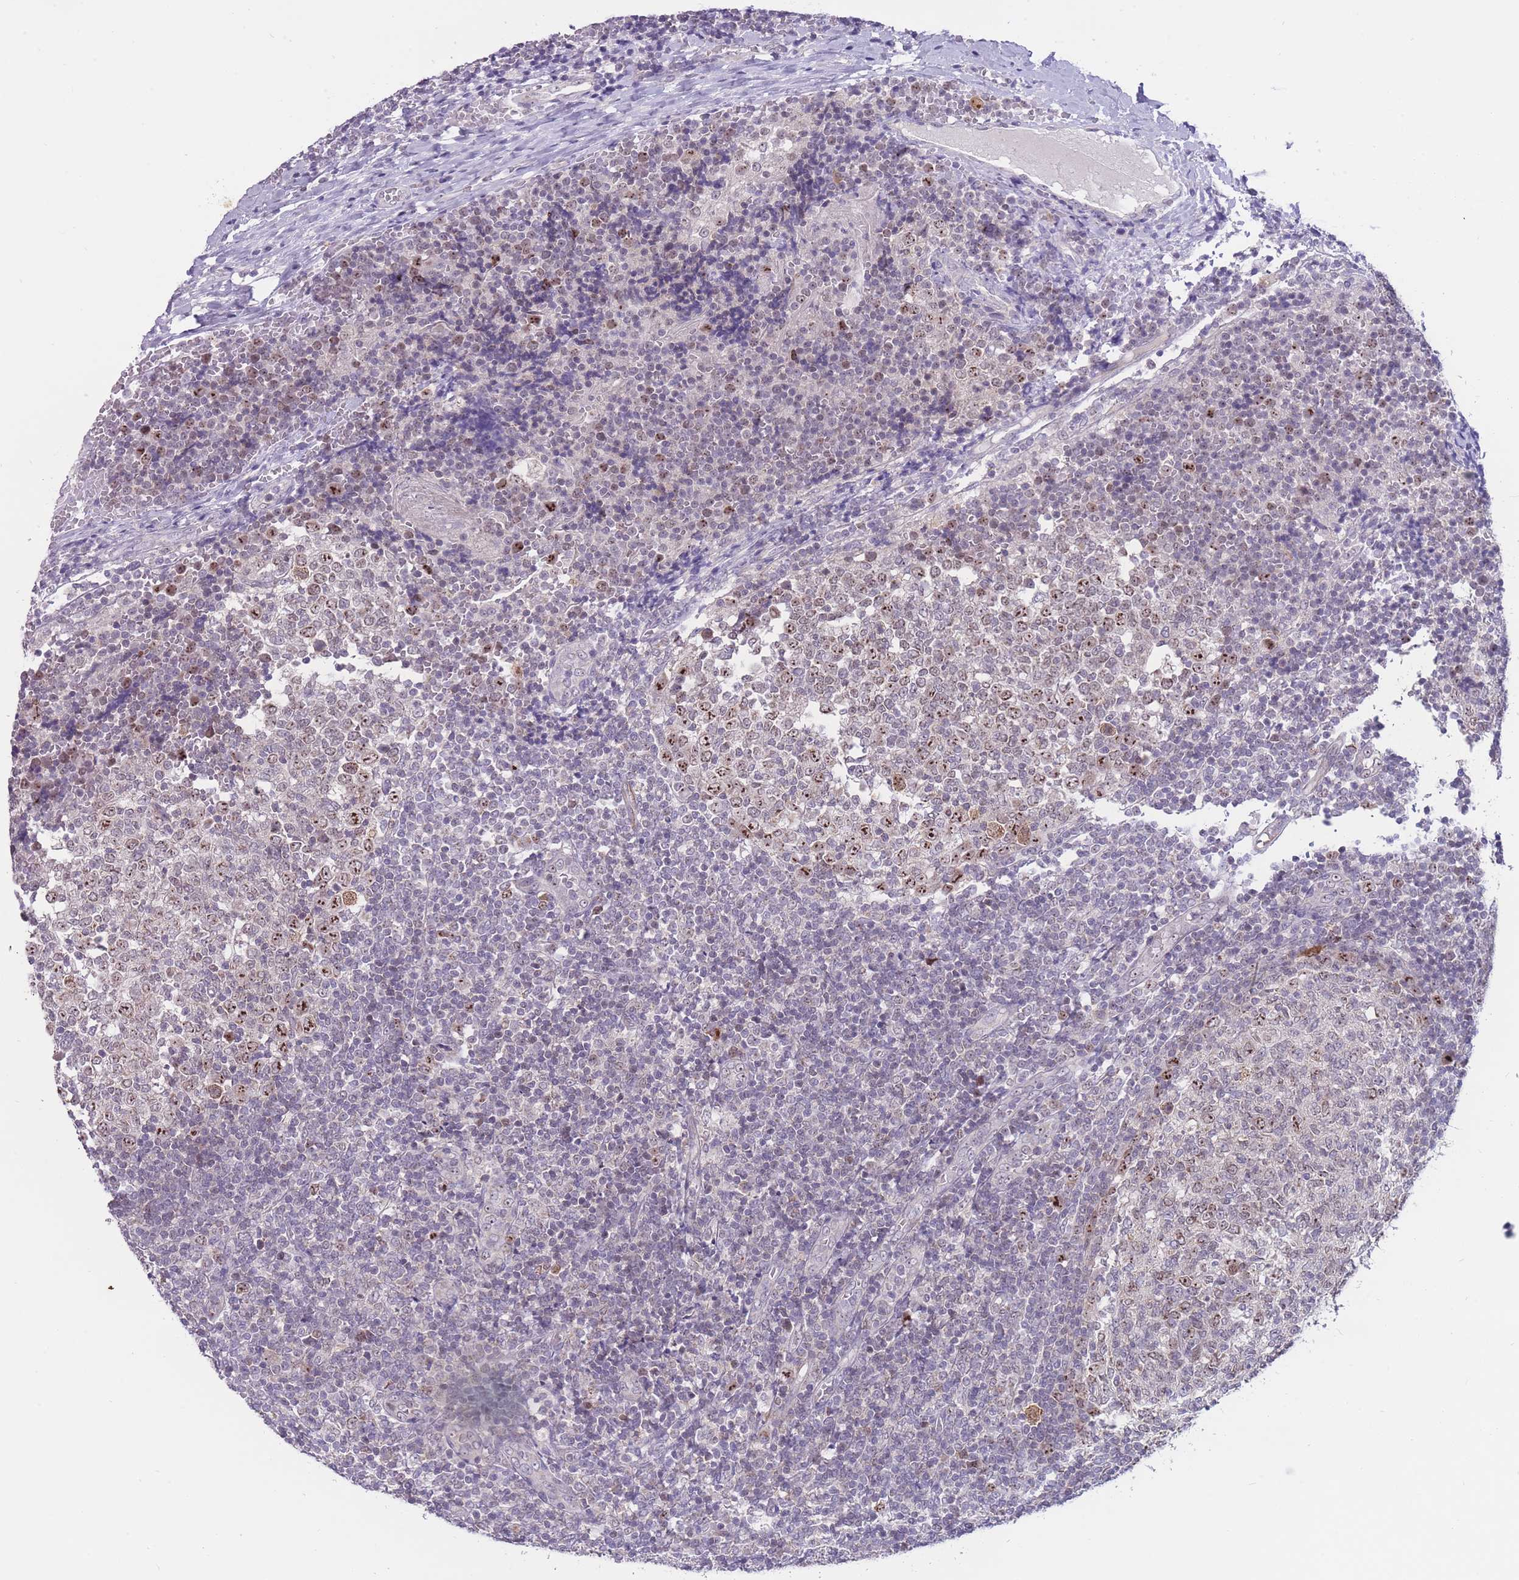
{"staining": {"intensity": "strong", "quantity": "25%-75%", "location": "nuclear"}, "tissue": "tonsil", "cell_type": "Germinal center cells", "image_type": "normal", "snomed": [{"axis": "morphology", "description": "Normal tissue, NOS"}, {"axis": "topography", "description": "Tonsil"}], "caption": "A micrograph showing strong nuclear positivity in about 25%-75% of germinal center cells in benign tonsil, as visualized by brown immunohistochemical staining.", "gene": "MCIDAS", "patient": {"sex": "female", "age": 19}}